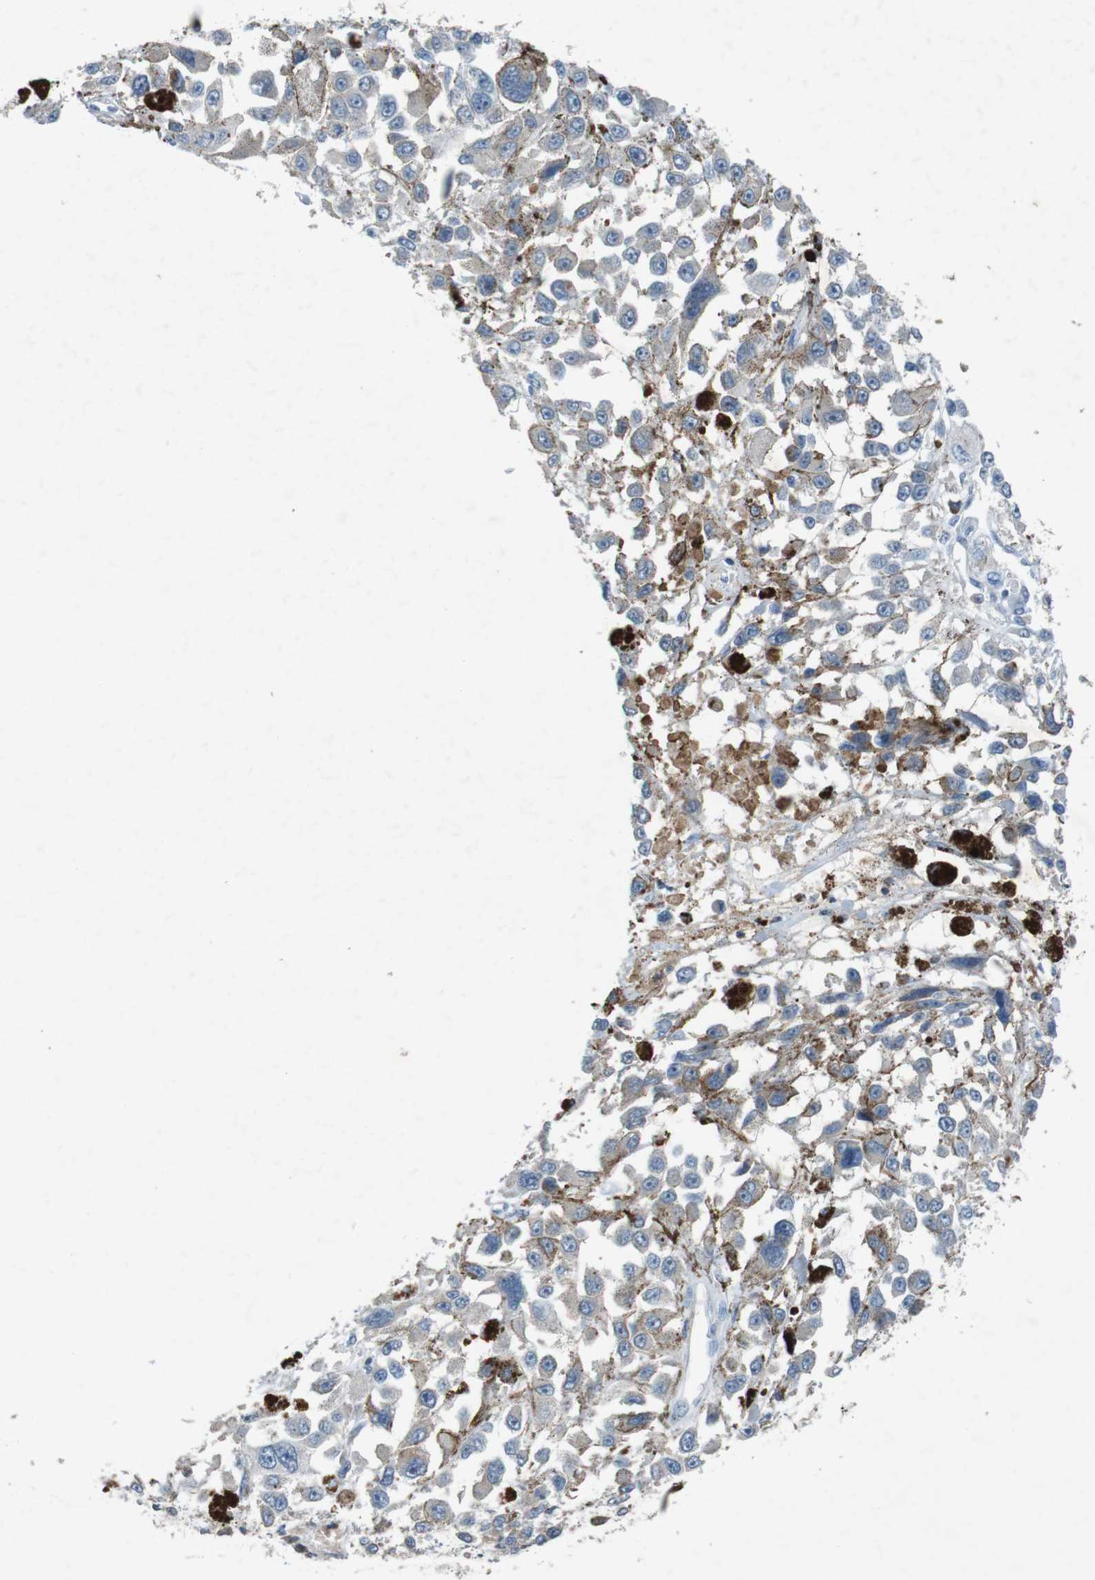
{"staining": {"intensity": "negative", "quantity": "none", "location": "none"}, "tissue": "melanoma", "cell_type": "Tumor cells", "image_type": "cancer", "snomed": [{"axis": "morphology", "description": "Malignant melanoma, Metastatic site"}, {"axis": "topography", "description": "Lymph node"}], "caption": "High magnification brightfield microscopy of melanoma stained with DAB (brown) and counterstained with hematoxylin (blue): tumor cells show no significant expression.", "gene": "MOGAT3", "patient": {"sex": "male", "age": 59}}